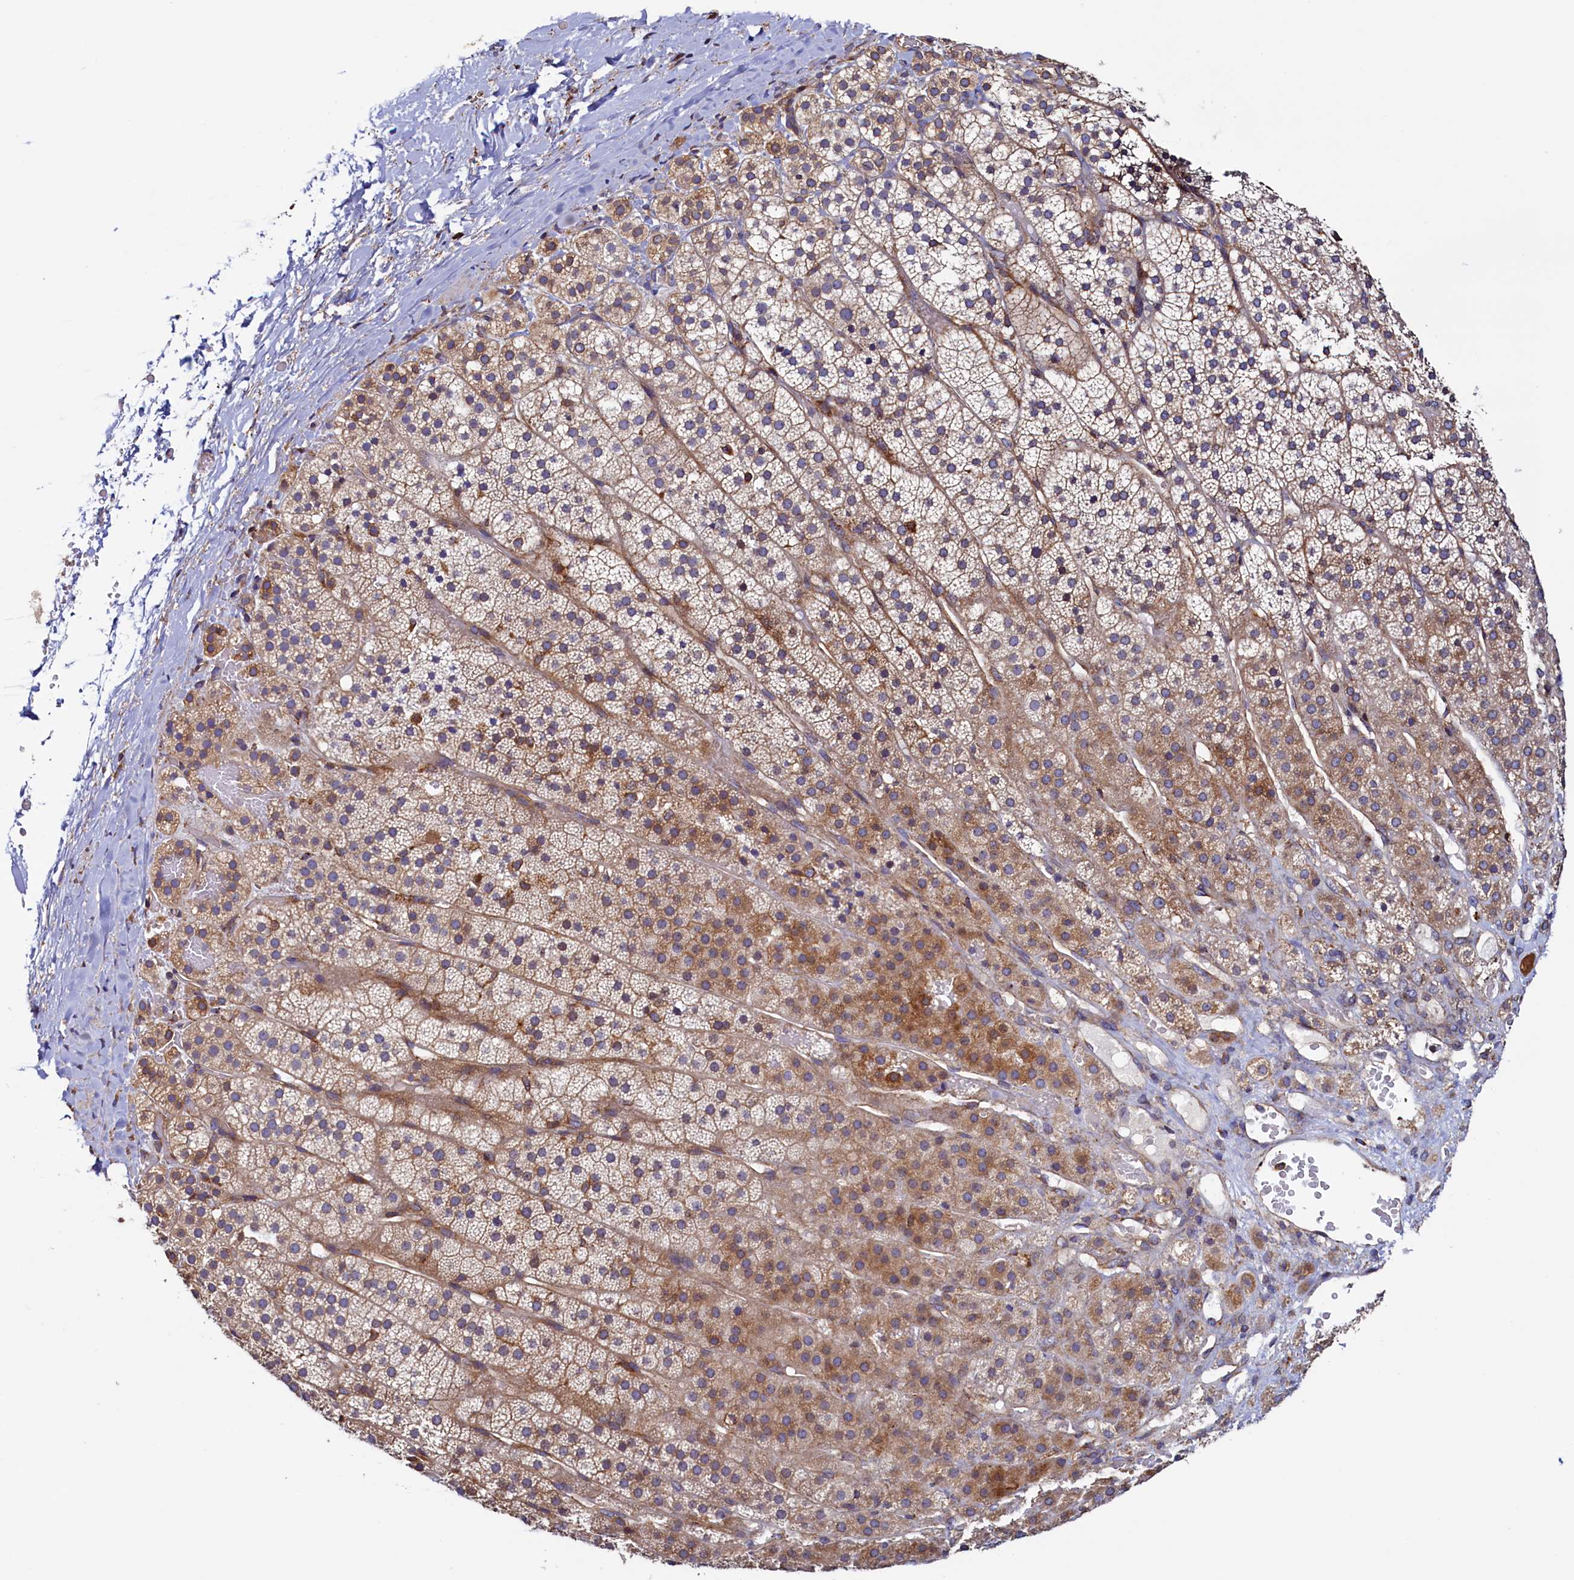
{"staining": {"intensity": "moderate", "quantity": "25%-75%", "location": "cytoplasmic/membranous"}, "tissue": "adrenal gland", "cell_type": "Glandular cells", "image_type": "normal", "snomed": [{"axis": "morphology", "description": "Normal tissue, NOS"}, {"axis": "topography", "description": "Adrenal gland"}], "caption": "Immunohistochemical staining of normal adrenal gland shows 25%-75% levels of moderate cytoplasmic/membranous protein positivity in about 25%-75% of glandular cells.", "gene": "ATXN2L", "patient": {"sex": "female", "age": 44}}